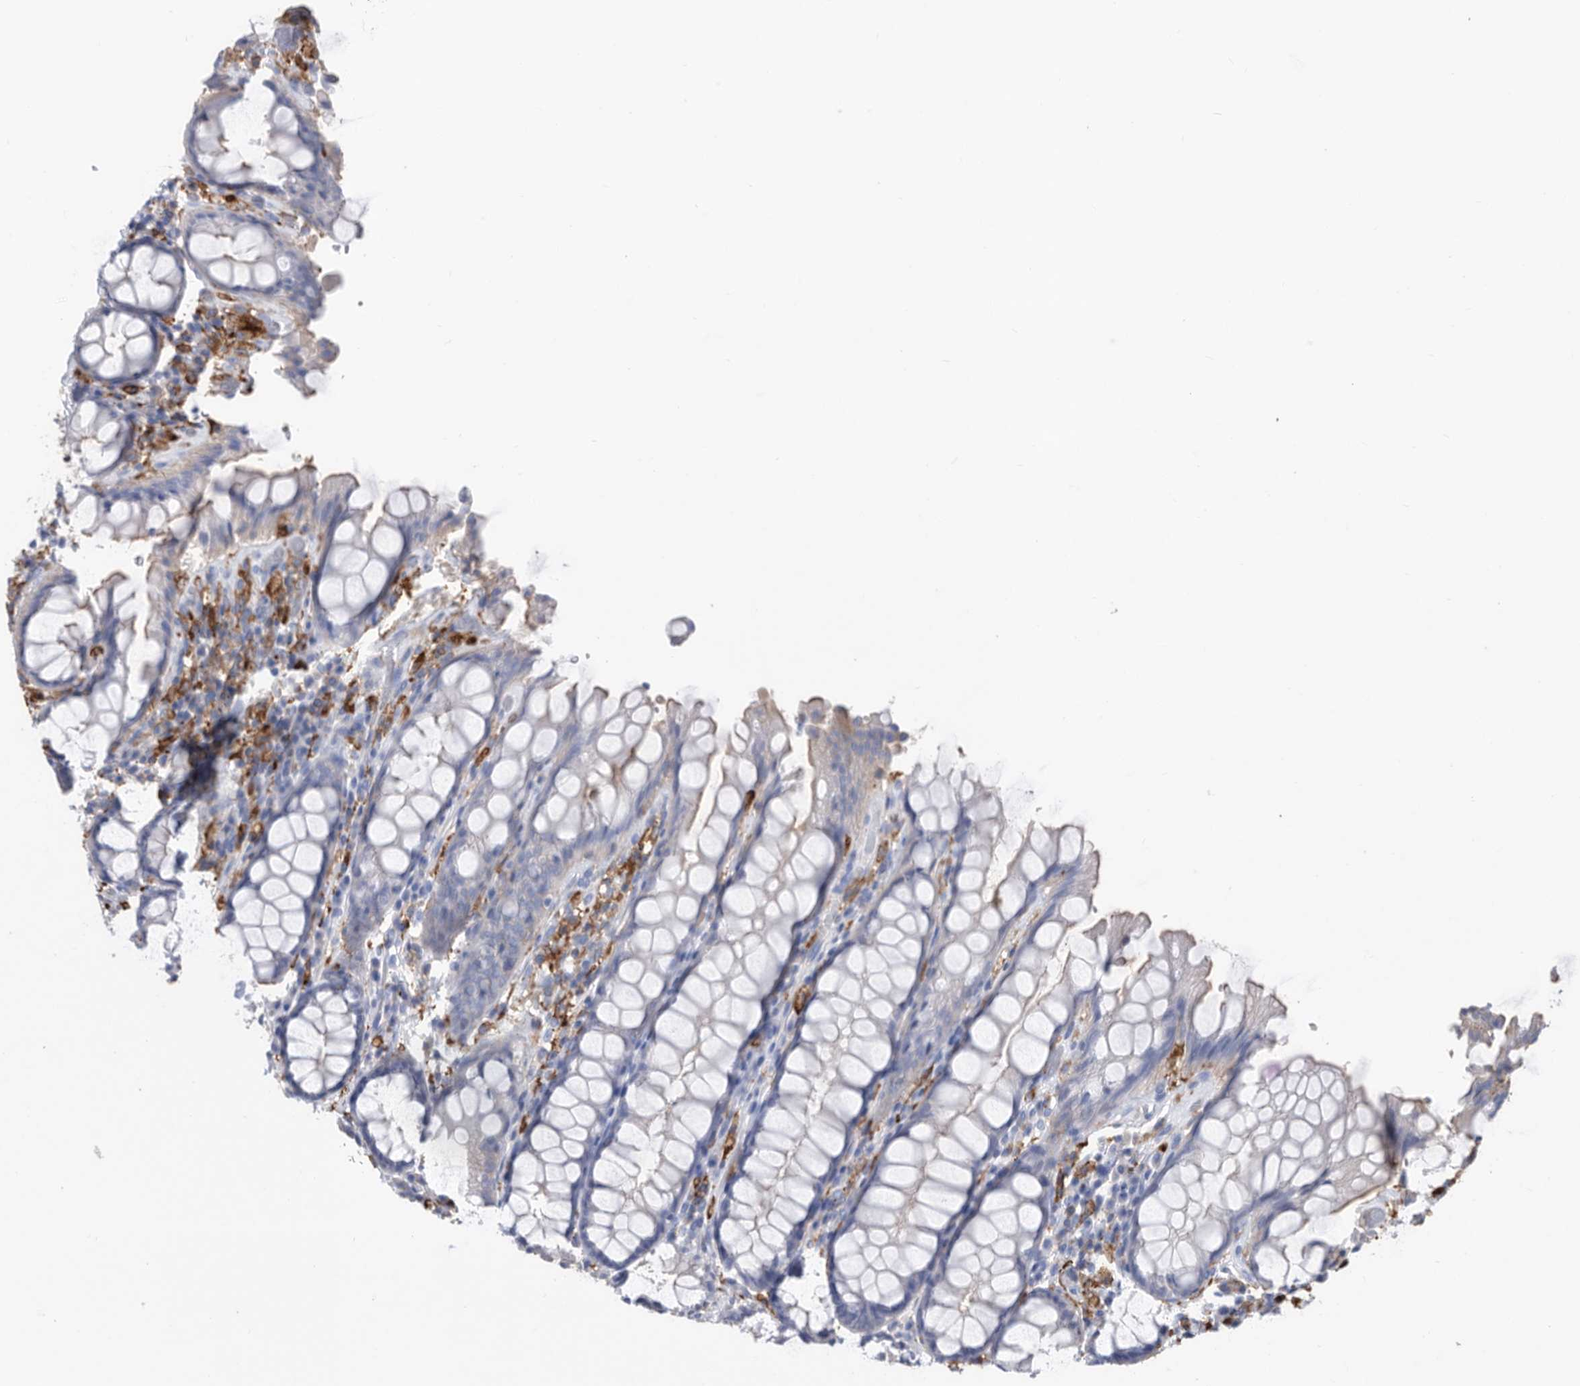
{"staining": {"intensity": "negative", "quantity": "none", "location": "none"}, "tissue": "rectum", "cell_type": "Glandular cells", "image_type": "normal", "snomed": [{"axis": "morphology", "description": "Normal tissue, NOS"}, {"axis": "topography", "description": "Rectum"}], "caption": "Immunohistochemistry (IHC) histopathology image of benign rectum: rectum stained with DAB (3,3'-diaminobenzidine) shows no significant protein expression in glandular cells.", "gene": "MS4A4A", "patient": {"sex": "male", "age": 64}}